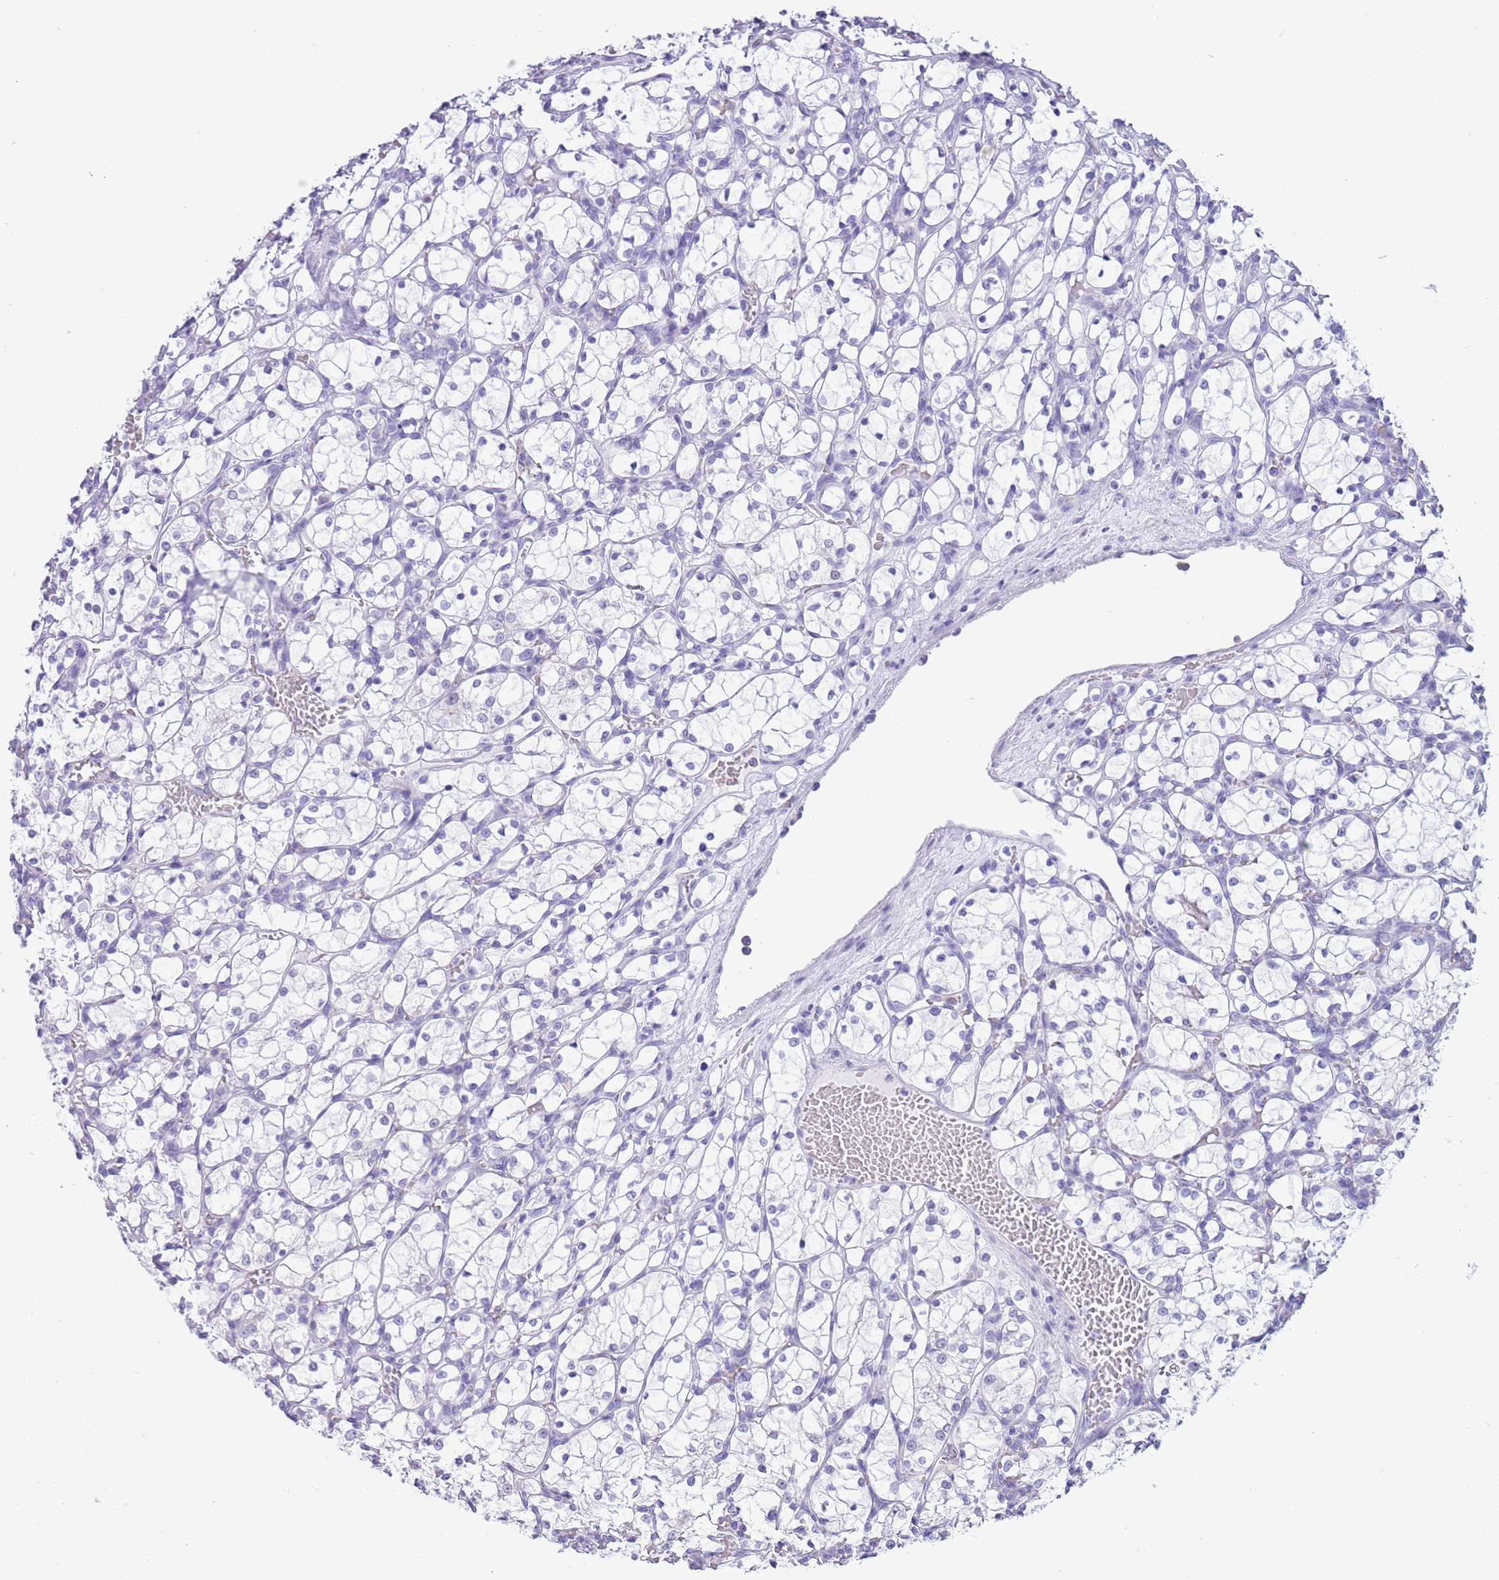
{"staining": {"intensity": "negative", "quantity": "none", "location": "none"}, "tissue": "renal cancer", "cell_type": "Tumor cells", "image_type": "cancer", "snomed": [{"axis": "morphology", "description": "Adenocarcinoma, NOS"}, {"axis": "topography", "description": "Kidney"}], "caption": "Tumor cells show no significant protein staining in renal cancer.", "gene": "PPP1R17", "patient": {"sex": "female", "age": 69}}